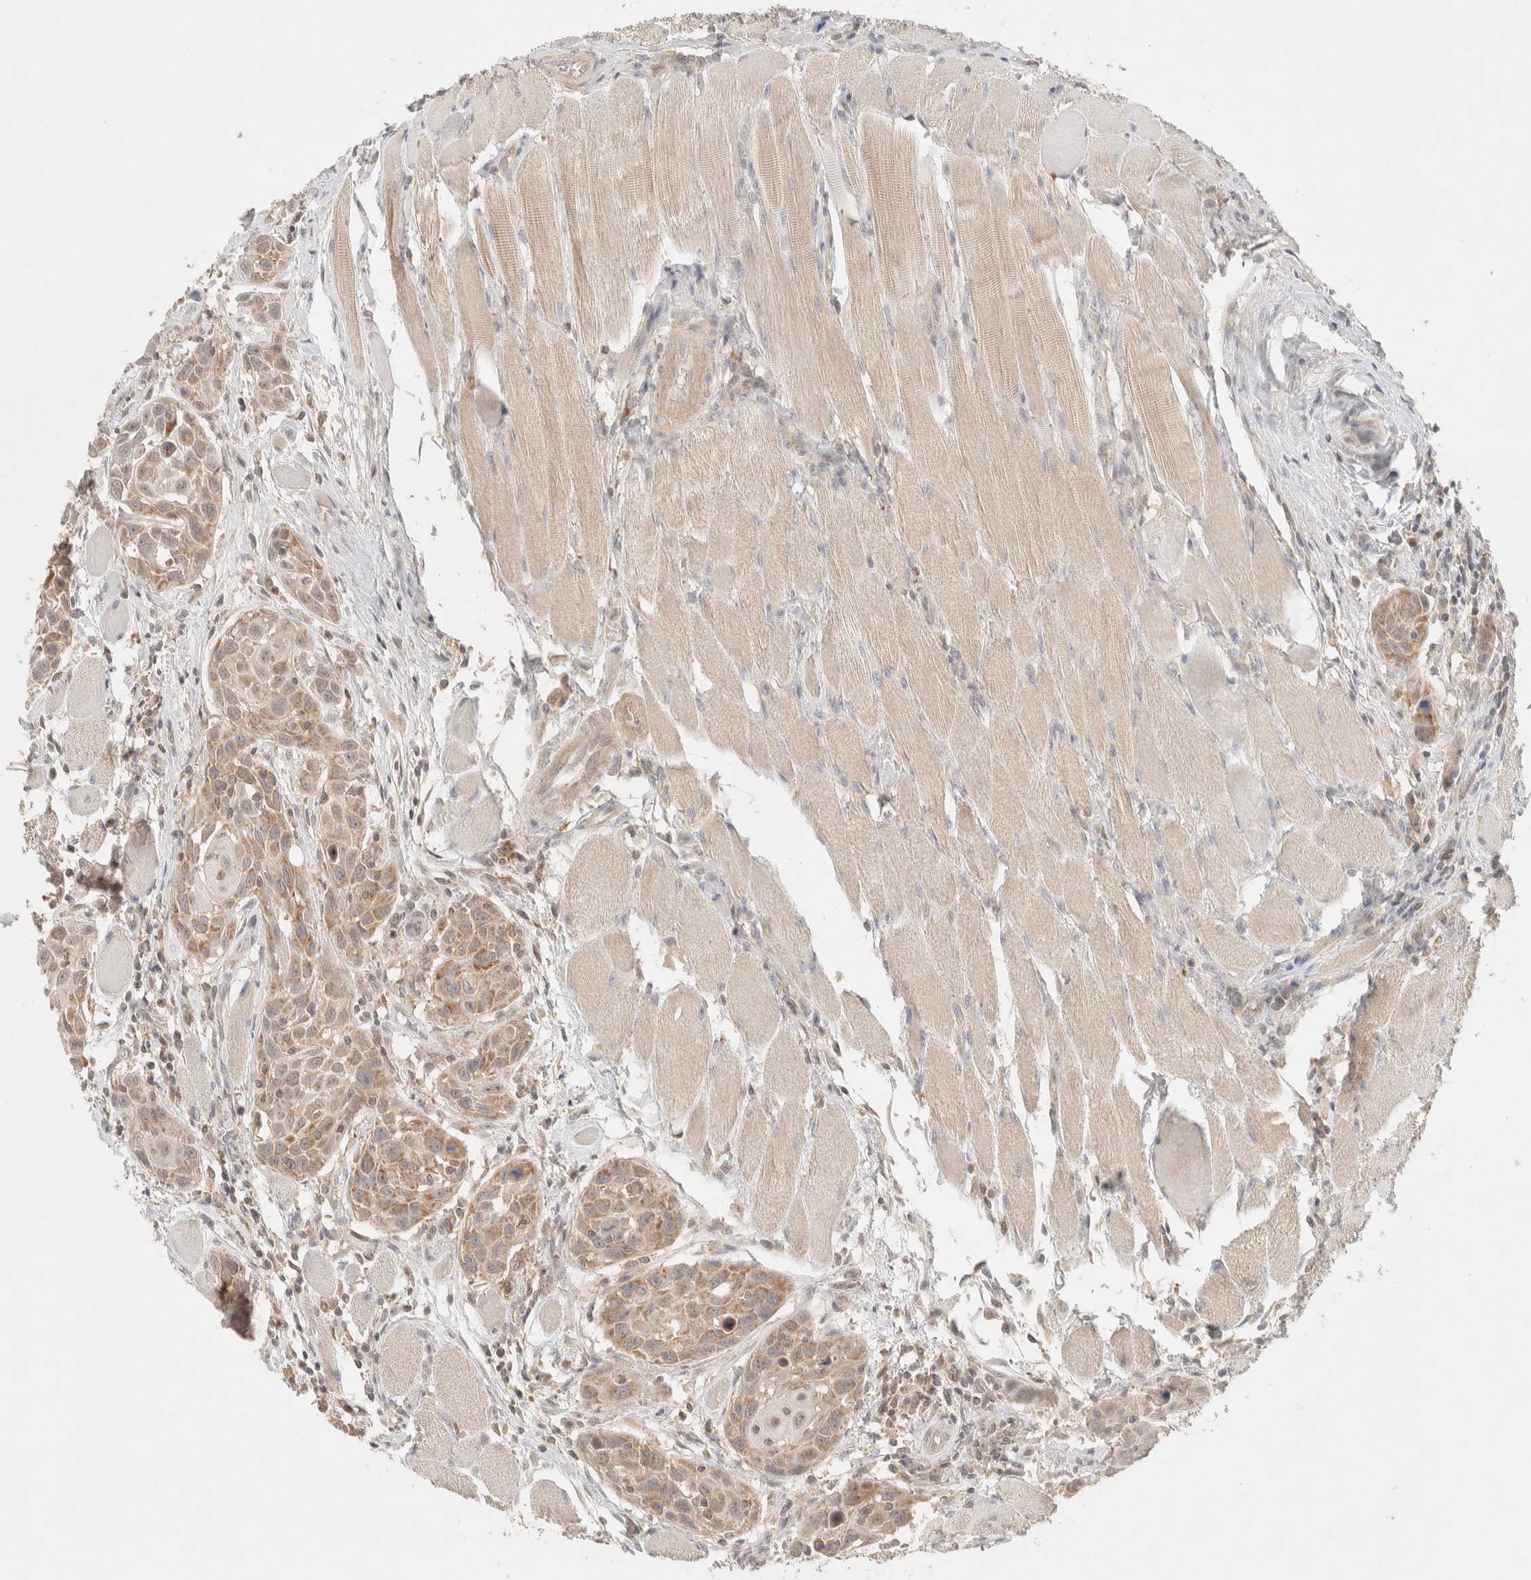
{"staining": {"intensity": "weak", "quantity": ">75%", "location": "cytoplasmic/membranous"}, "tissue": "head and neck cancer", "cell_type": "Tumor cells", "image_type": "cancer", "snomed": [{"axis": "morphology", "description": "Squamous cell carcinoma, NOS"}, {"axis": "topography", "description": "Oral tissue"}, {"axis": "topography", "description": "Head-Neck"}], "caption": "Brown immunohistochemical staining in human head and neck cancer displays weak cytoplasmic/membranous positivity in about >75% of tumor cells. Immunohistochemistry (ihc) stains the protein of interest in brown and the nuclei are stained blue.", "gene": "MRM3", "patient": {"sex": "female", "age": 50}}